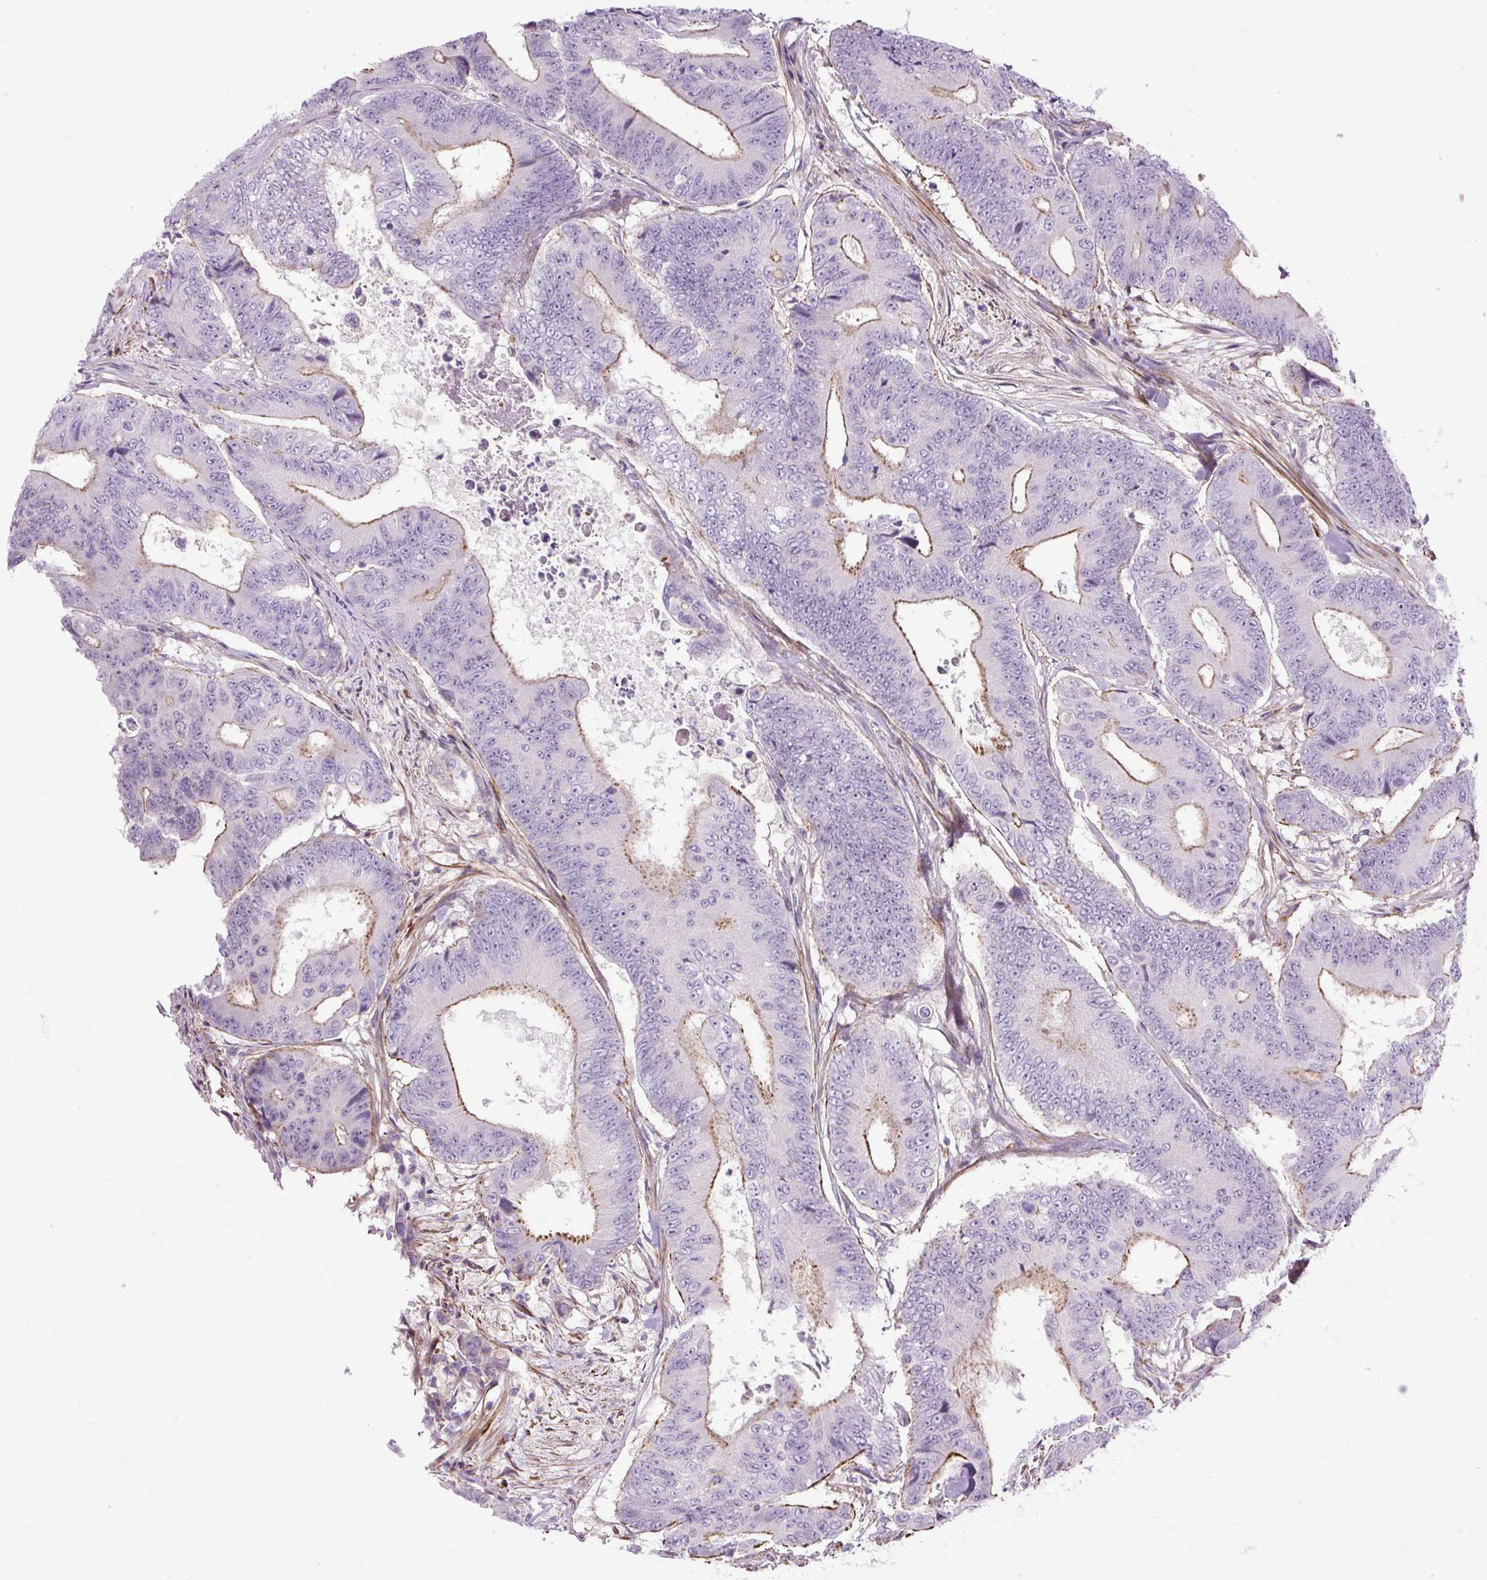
{"staining": {"intensity": "moderate", "quantity": "25%-75%", "location": "cytoplasmic/membranous"}, "tissue": "colorectal cancer", "cell_type": "Tumor cells", "image_type": "cancer", "snomed": [{"axis": "morphology", "description": "Adenocarcinoma, NOS"}, {"axis": "topography", "description": "Colon"}], "caption": "IHC (DAB) staining of human colorectal cancer reveals moderate cytoplasmic/membranous protein expression in about 25%-75% of tumor cells.", "gene": "ZNF197", "patient": {"sex": "female", "age": 48}}